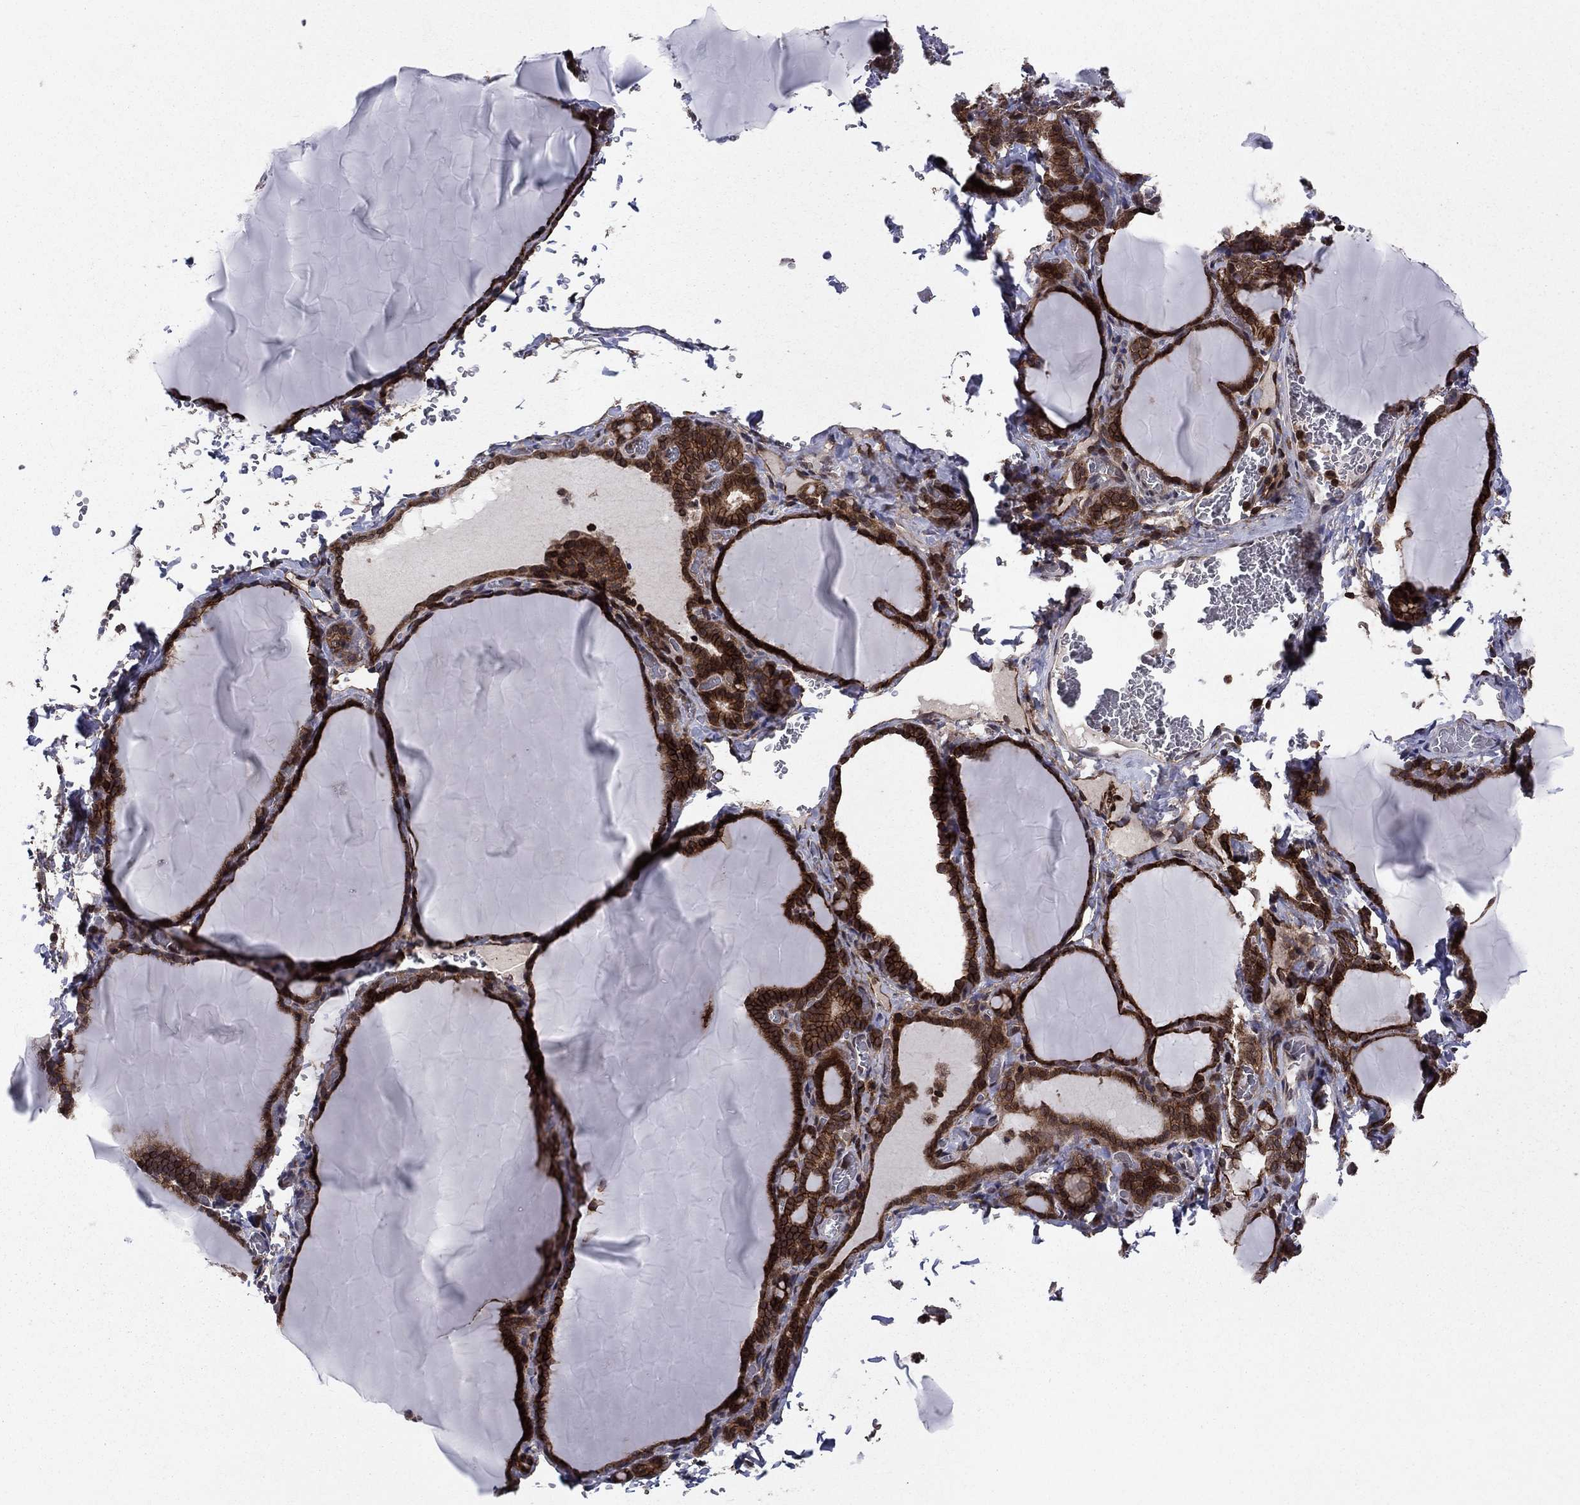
{"staining": {"intensity": "strong", "quantity": ">75%", "location": "cytoplasmic/membranous"}, "tissue": "thyroid gland", "cell_type": "Glandular cells", "image_type": "normal", "snomed": [{"axis": "morphology", "description": "Normal tissue, NOS"}, {"axis": "morphology", "description": "Hyperplasia, NOS"}, {"axis": "topography", "description": "Thyroid gland"}], "caption": "The photomicrograph reveals staining of benign thyroid gland, revealing strong cytoplasmic/membranous protein expression (brown color) within glandular cells.", "gene": "SSX2IP", "patient": {"sex": "female", "age": 27}}